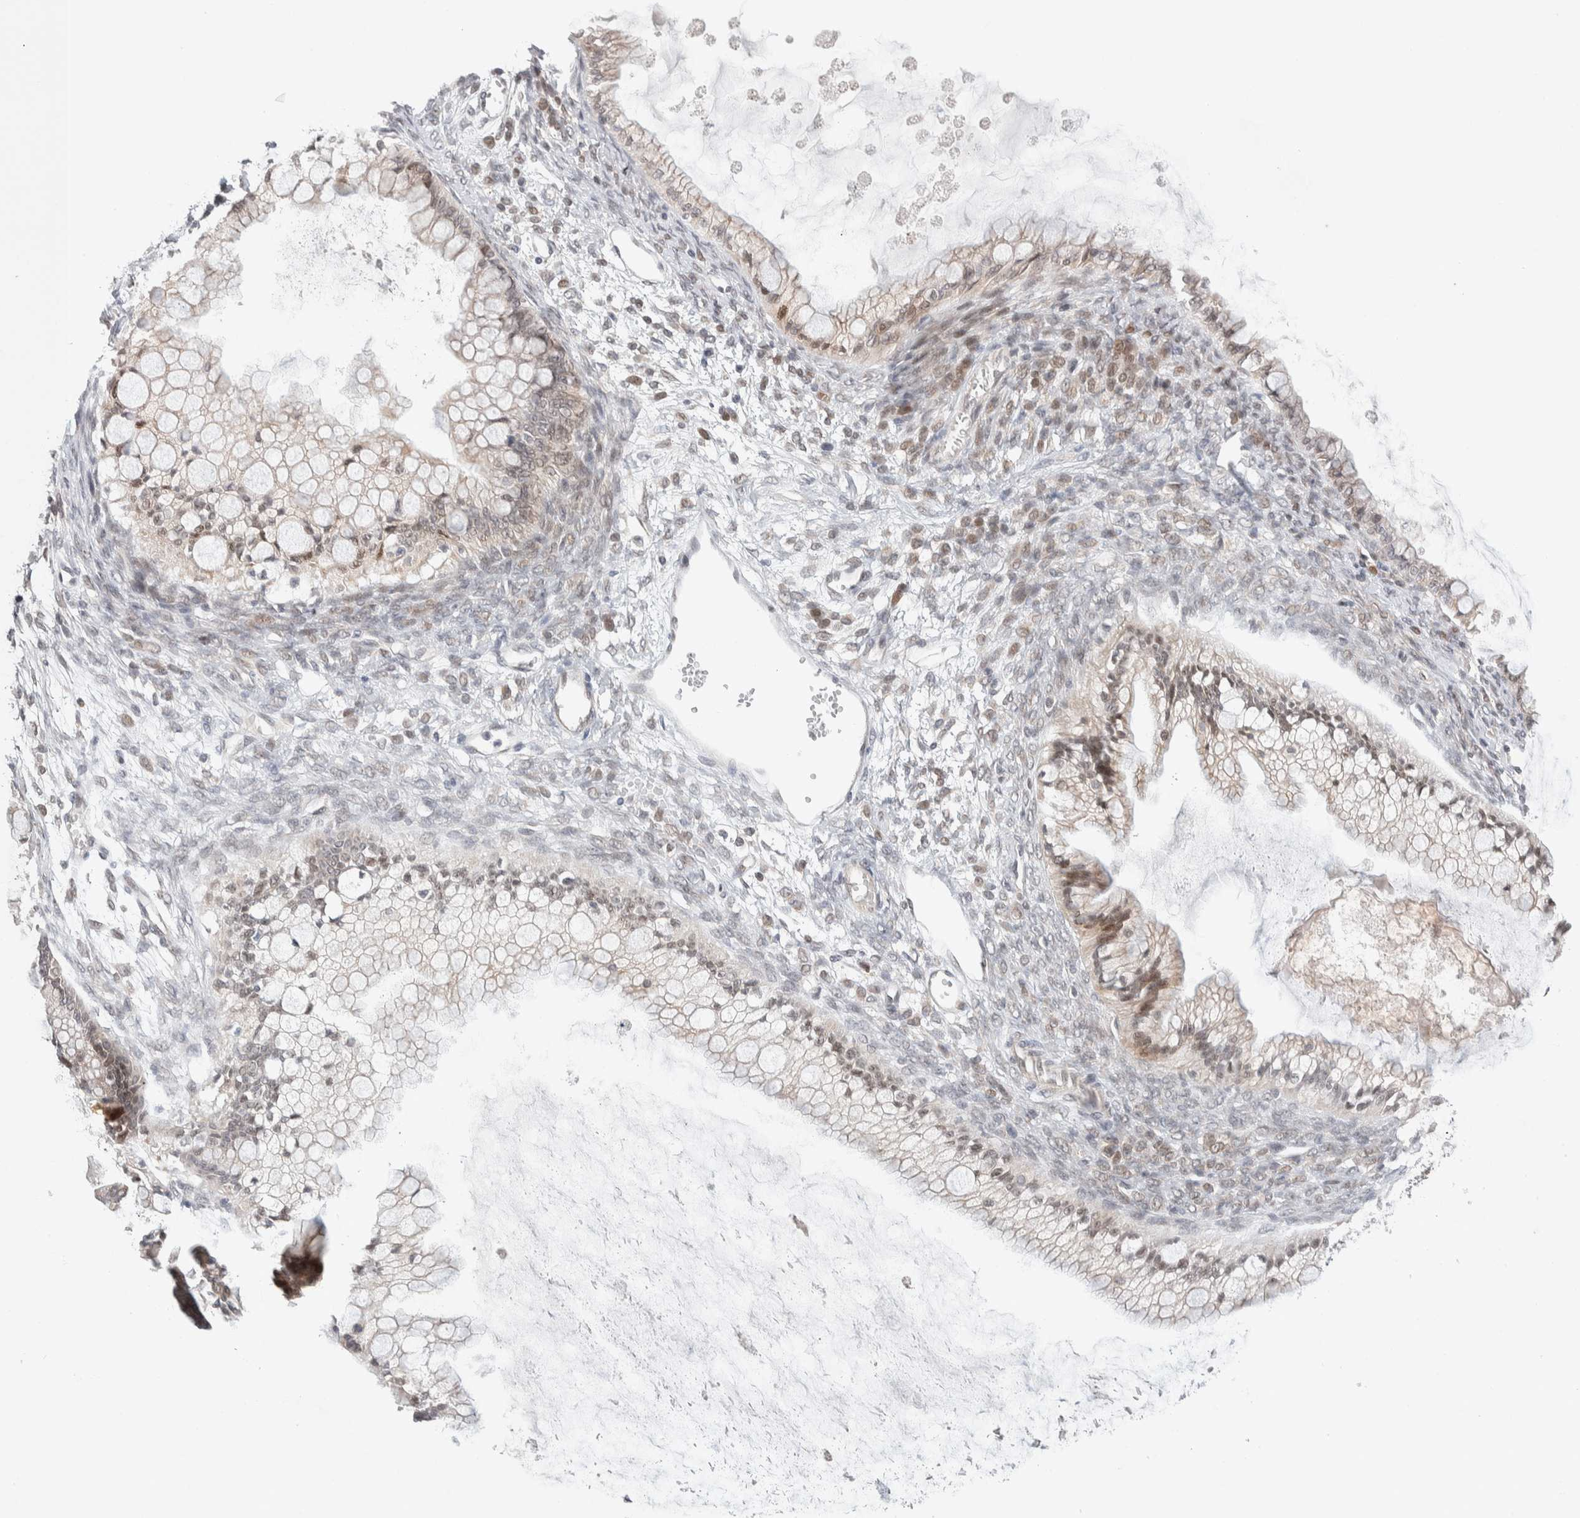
{"staining": {"intensity": "weak", "quantity": "25%-75%", "location": "cytoplasmic/membranous,nuclear"}, "tissue": "ovarian cancer", "cell_type": "Tumor cells", "image_type": "cancer", "snomed": [{"axis": "morphology", "description": "Cystadenocarcinoma, mucinous, NOS"}, {"axis": "topography", "description": "Ovary"}], "caption": "This is a photomicrograph of immunohistochemistry staining of ovarian cancer, which shows weak expression in the cytoplasmic/membranous and nuclear of tumor cells.", "gene": "CRAT", "patient": {"sex": "female", "age": 57}}